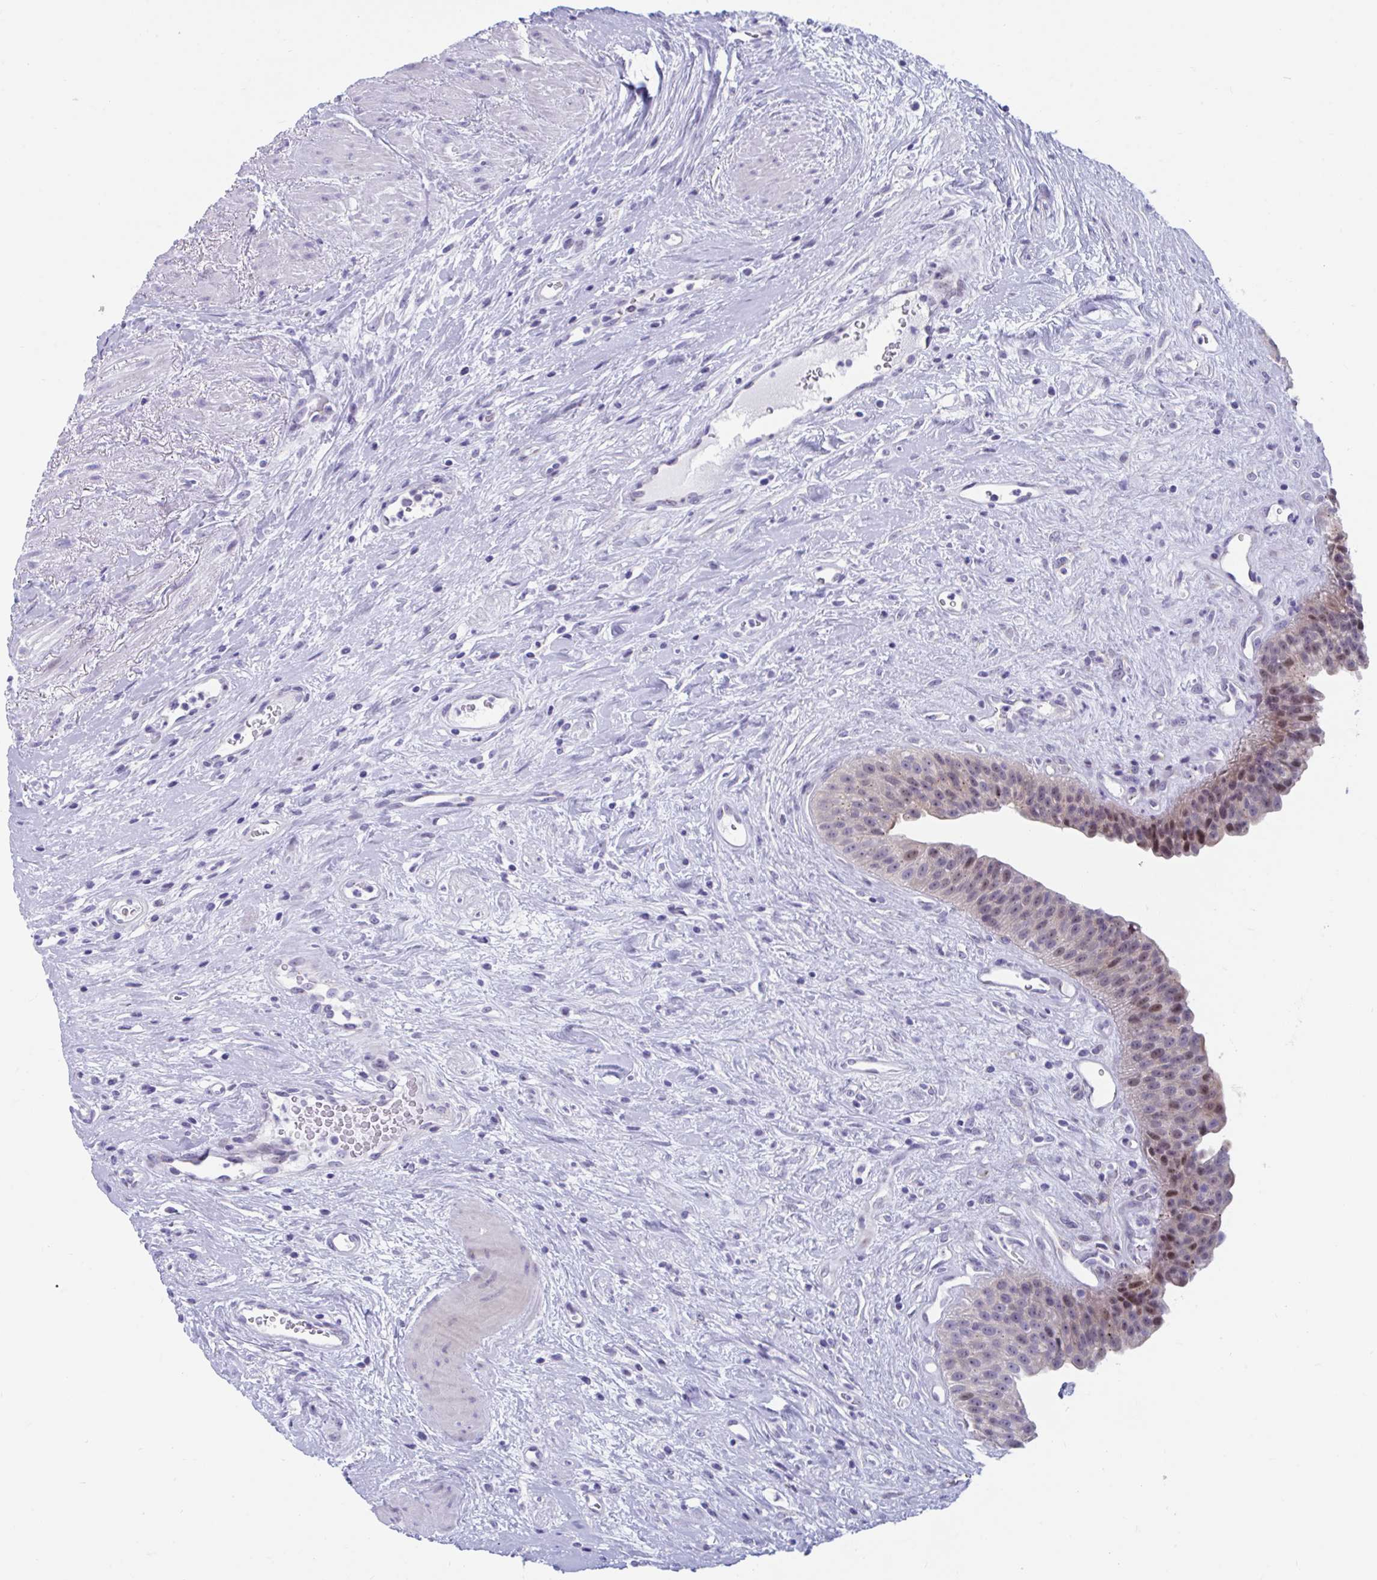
{"staining": {"intensity": "moderate", "quantity": "25%-75%", "location": "nuclear"}, "tissue": "urinary bladder", "cell_type": "Urothelial cells", "image_type": "normal", "snomed": [{"axis": "morphology", "description": "Normal tissue, NOS"}, {"axis": "topography", "description": "Urinary bladder"}], "caption": "Immunohistochemical staining of normal human urinary bladder displays 25%-75% levels of moderate nuclear protein staining in approximately 25%-75% of urothelial cells.", "gene": "TTC30A", "patient": {"sex": "female", "age": 56}}